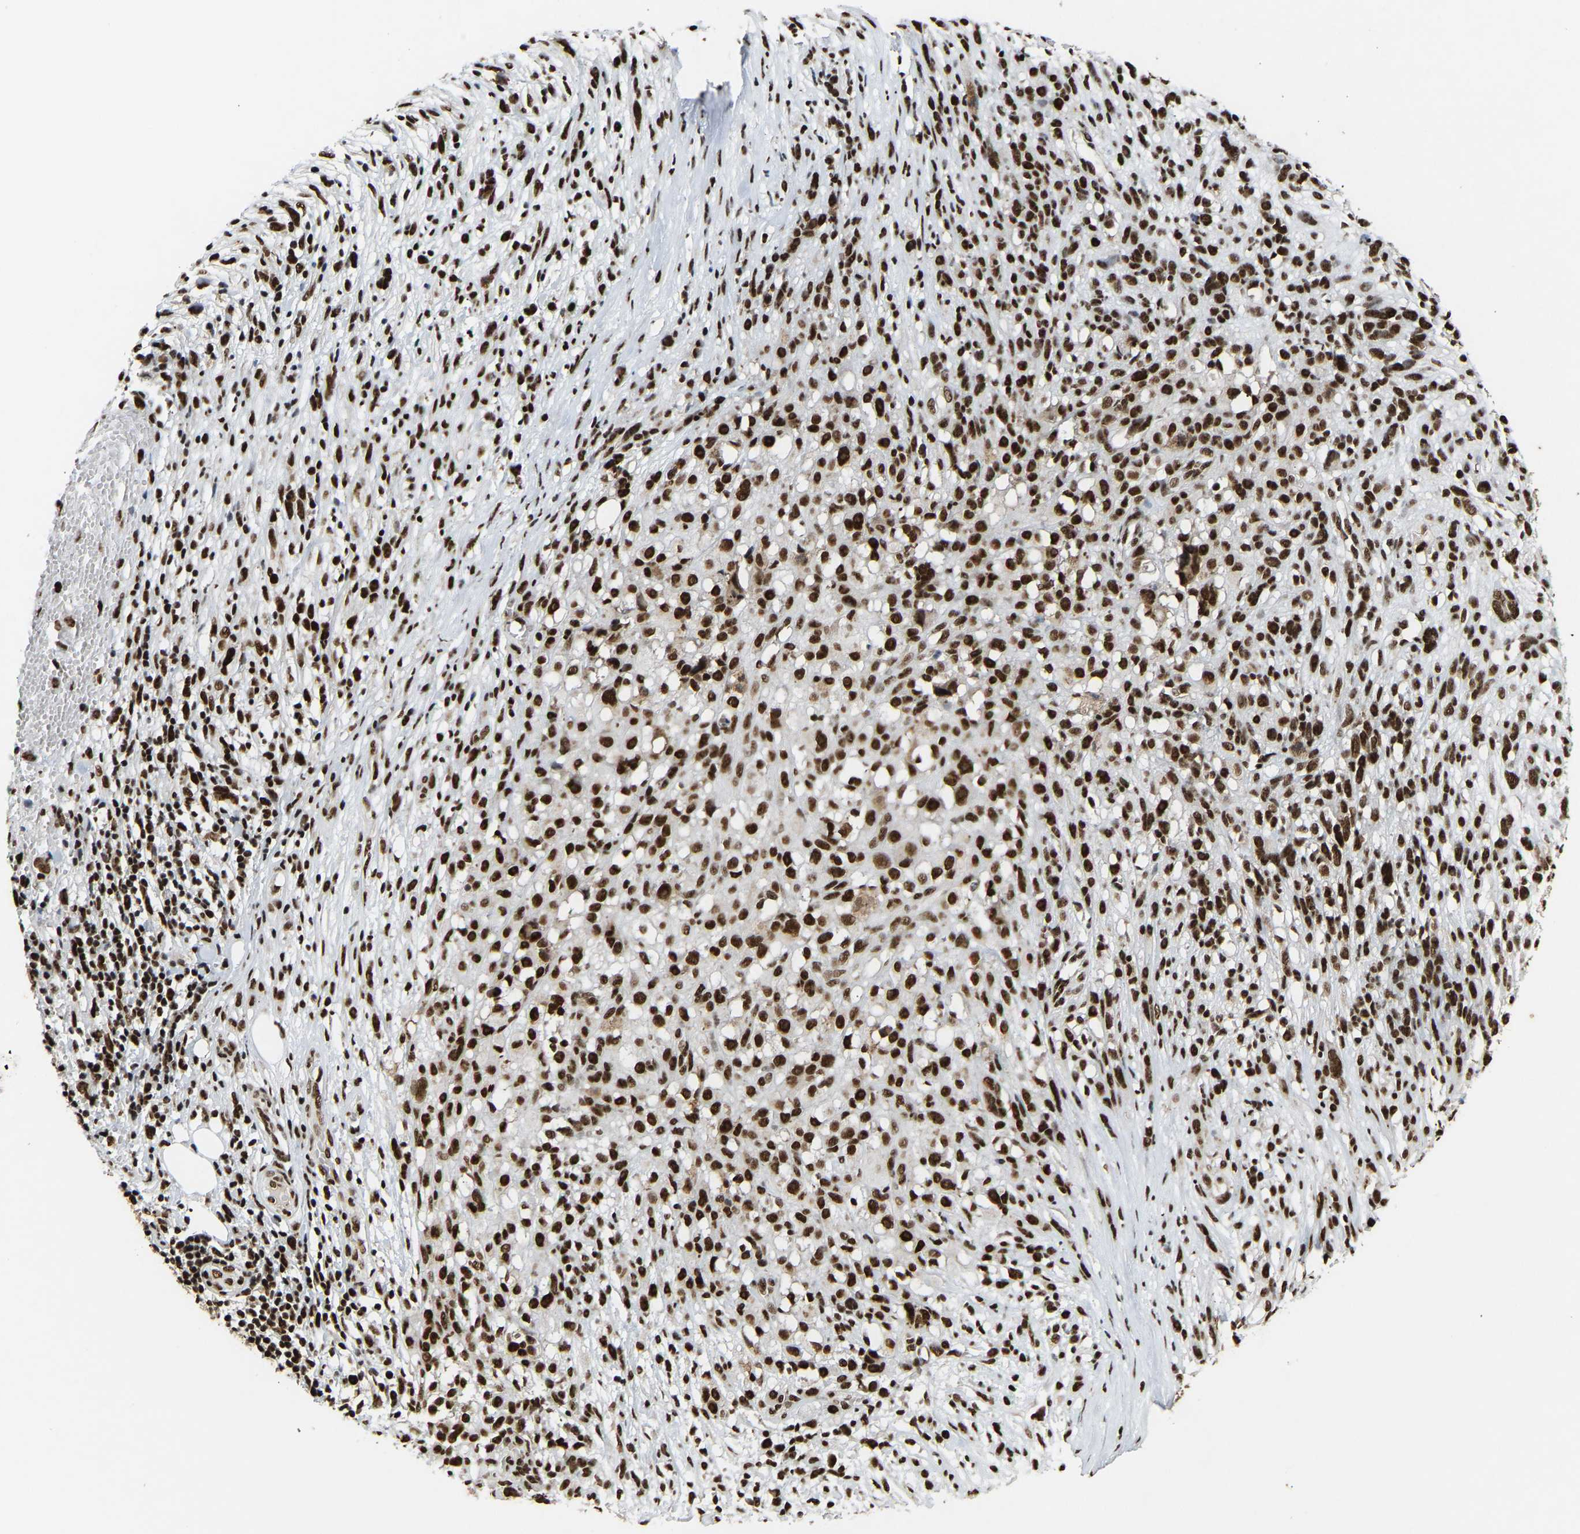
{"staining": {"intensity": "strong", "quantity": ">75%", "location": "nuclear"}, "tissue": "melanoma", "cell_type": "Tumor cells", "image_type": "cancer", "snomed": [{"axis": "morphology", "description": "Malignant melanoma, NOS"}, {"axis": "topography", "description": "Skin"}], "caption": "A high-resolution photomicrograph shows IHC staining of malignant melanoma, which exhibits strong nuclear expression in about >75% of tumor cells.", "gene": "ALYREF", "patient": {"sex": "female", "age": 55}}